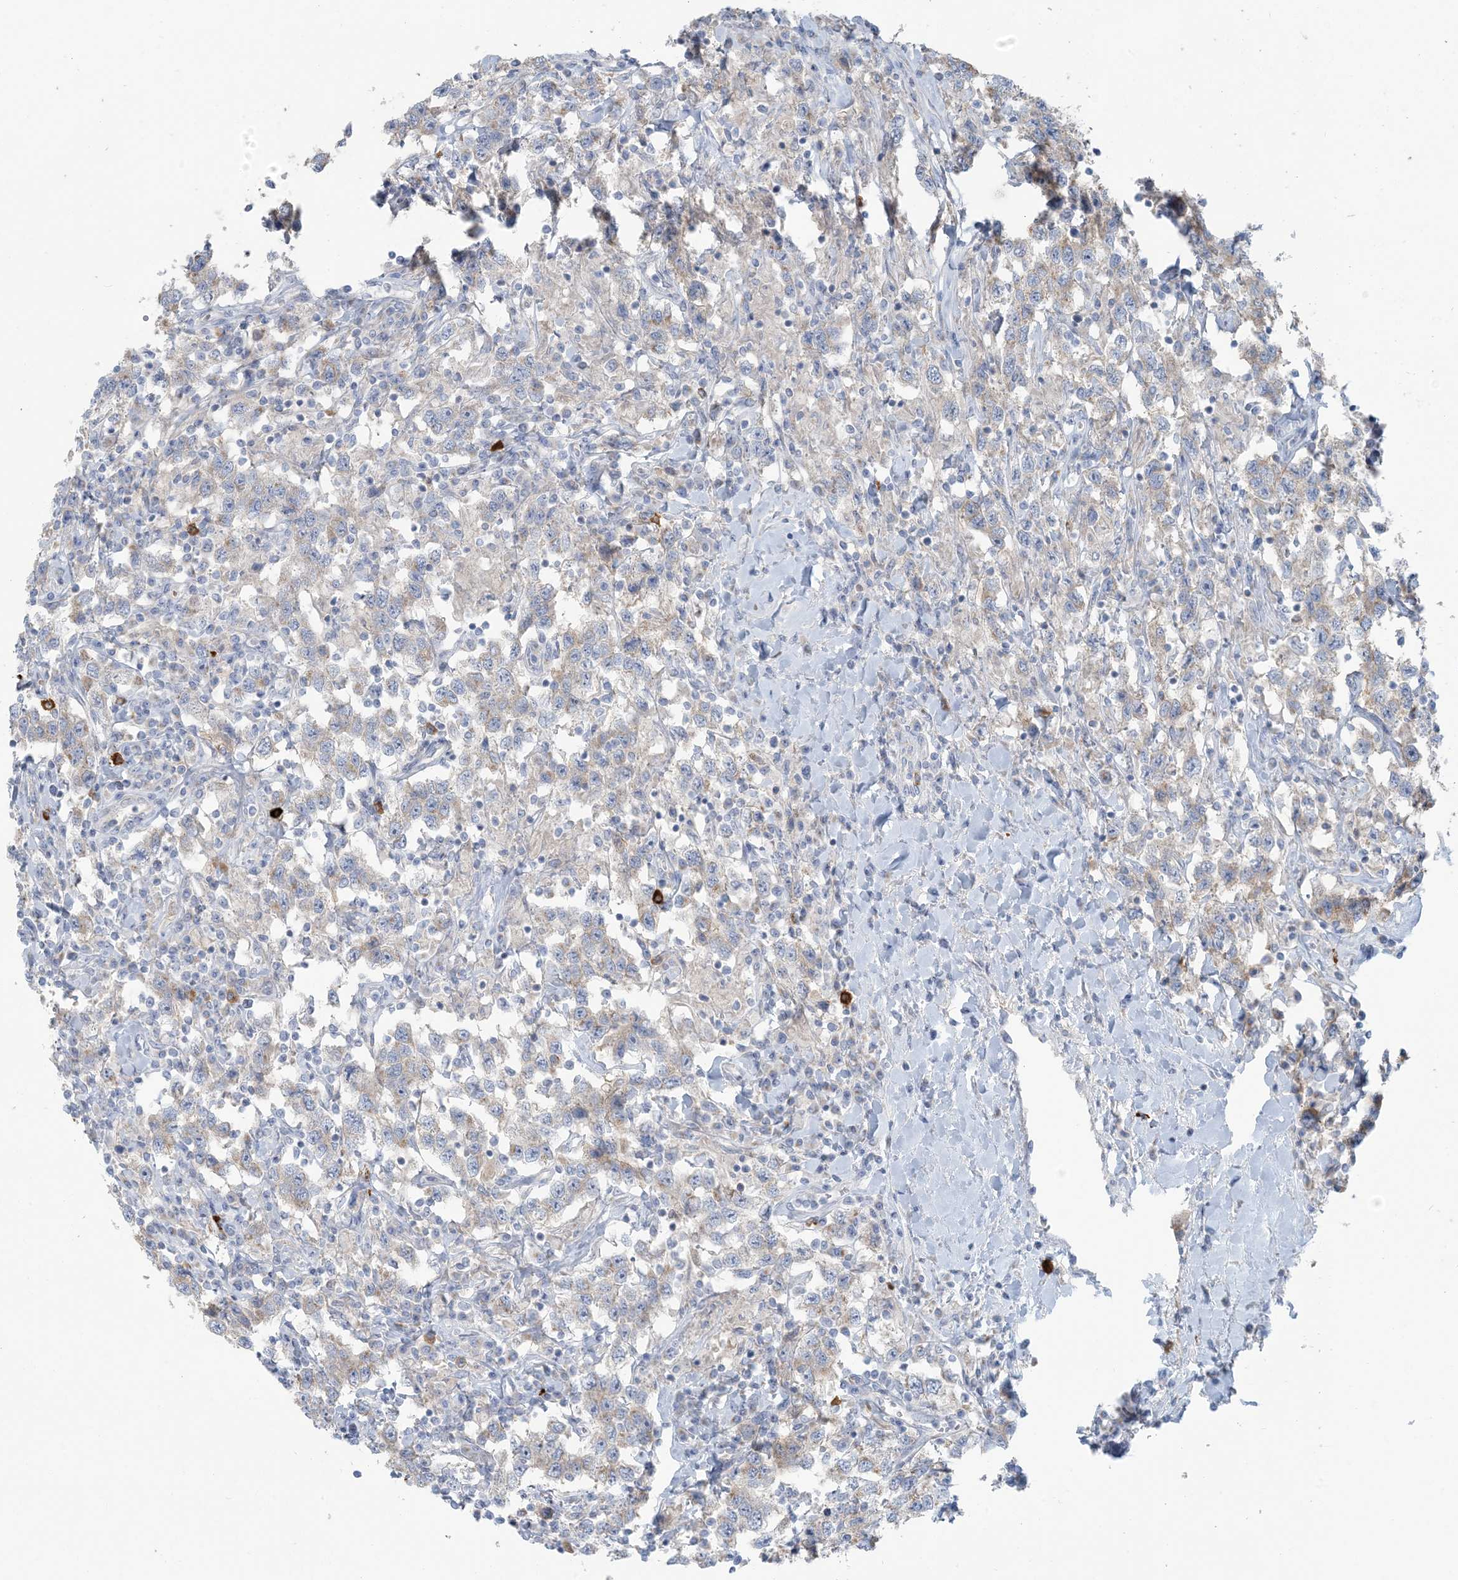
{"staining": {"intensity": "weak", "quantity": "25%-75%", "location": "cytoplasmic/membranous"}, "tissue": "testis cancer", "cell_type": "Tumor cells", "image_type": "cancer", "snomed": [{"axis": "morphology", "description": "Seminoma, NOS"}, {"axis": "topography", "description": "Testis"}], "caption": "Protein analysis of testis cancer tissue demonstrates weak cytoplasmic/membranous positivity in about 25%-75% of tumor cells.", "gene": "SCML1", "patient": {"sex": "male", "age": 41}}